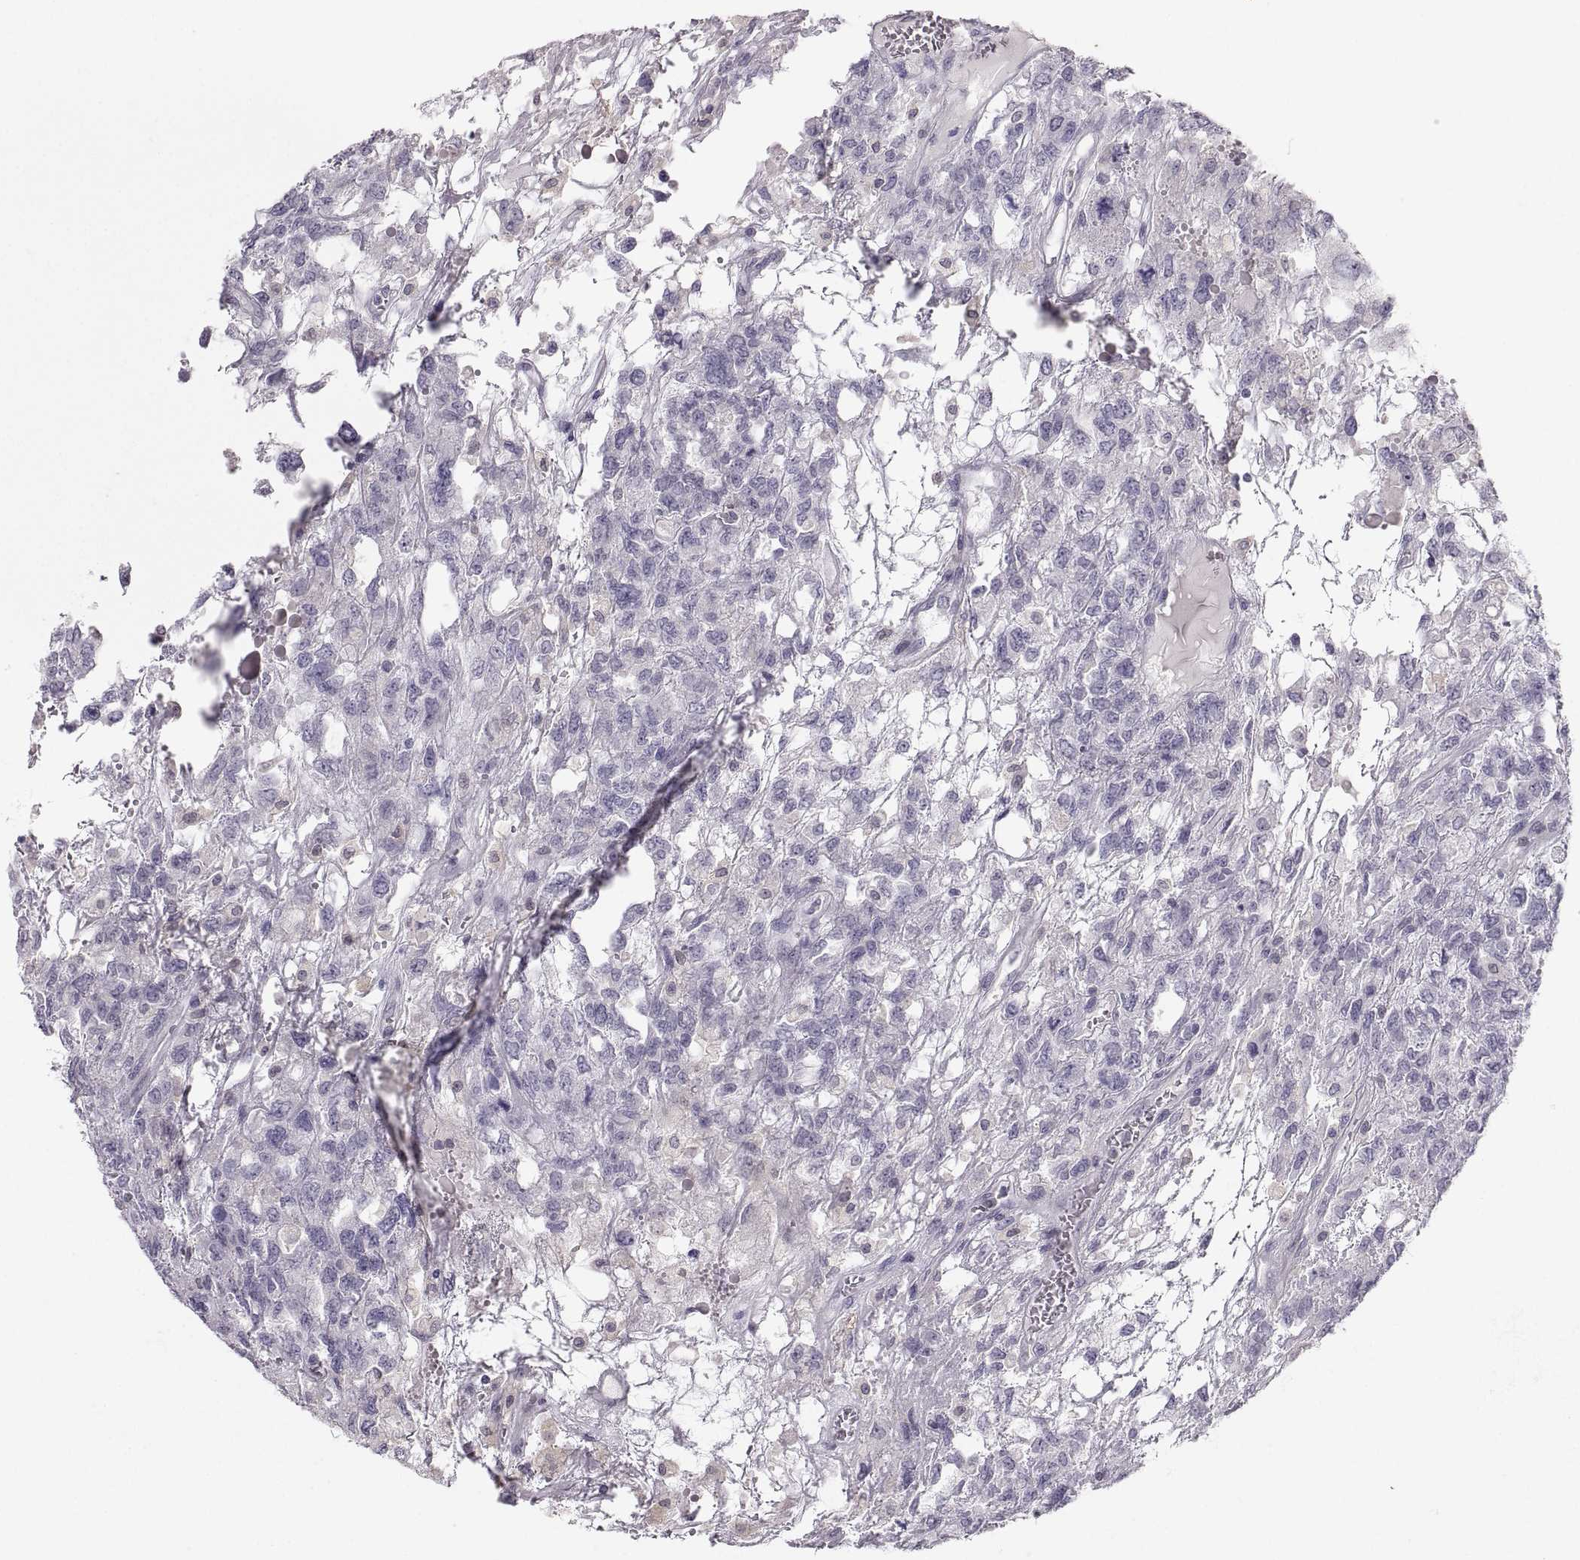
{"staining": {"intensity": "negative", "quantity": "none", "location": "none"}, "tissue": "testis cancer", "cell_type": "Tumor cells", "image_type": "cancer", "snomed": [{"axis": "morphology", "description": "Seminoma, NOS"}, {"axis": "topography", "description": "Testis"}], "caption": "Histopathology image shows no significant protein positivity in tumor cells of seminoma (testis).", "gene": "ZNF185", "patient": {"sex": "male", "age": 52}}